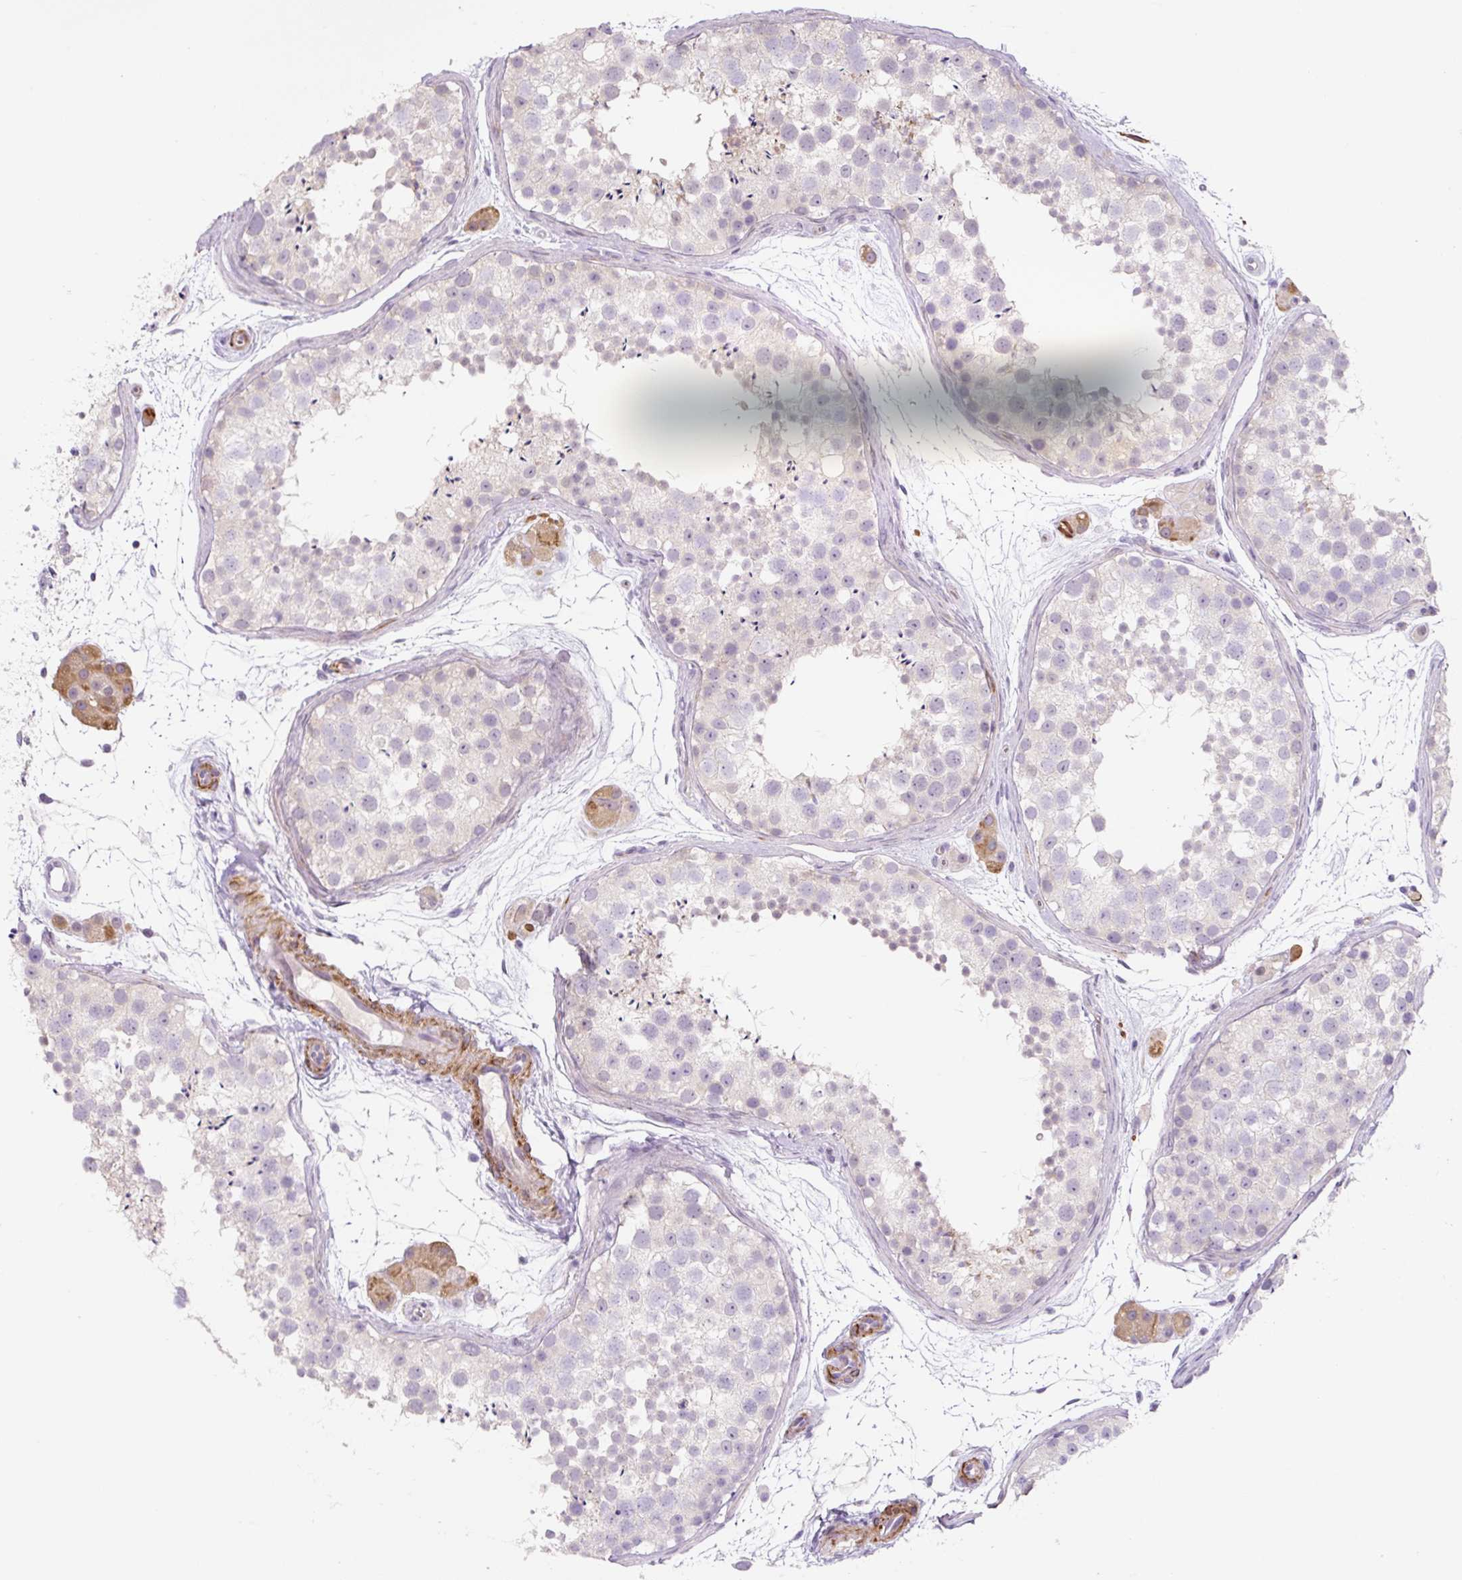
{"staining": {"intensity": "negative", "quantity": "none", "location": "none"}, "tissue": "testis", "cell_type": "Cells in seminiferous ducts", "image_type": "normal", "snomed": [{"axis": "morphology", "description": "Normal tissue, NOS"}, {"axis": "topography", "description": "Testis"}], "caption": "Immunohistochemistry image of unremarkable testis stained for a protein (brown), which reveals no expression in cells in seminiferous ducts. (IHC, brightfield microscopy, high magnification).", "gene": "CCL25", "patient": {"sex": "male", "age": 41}}